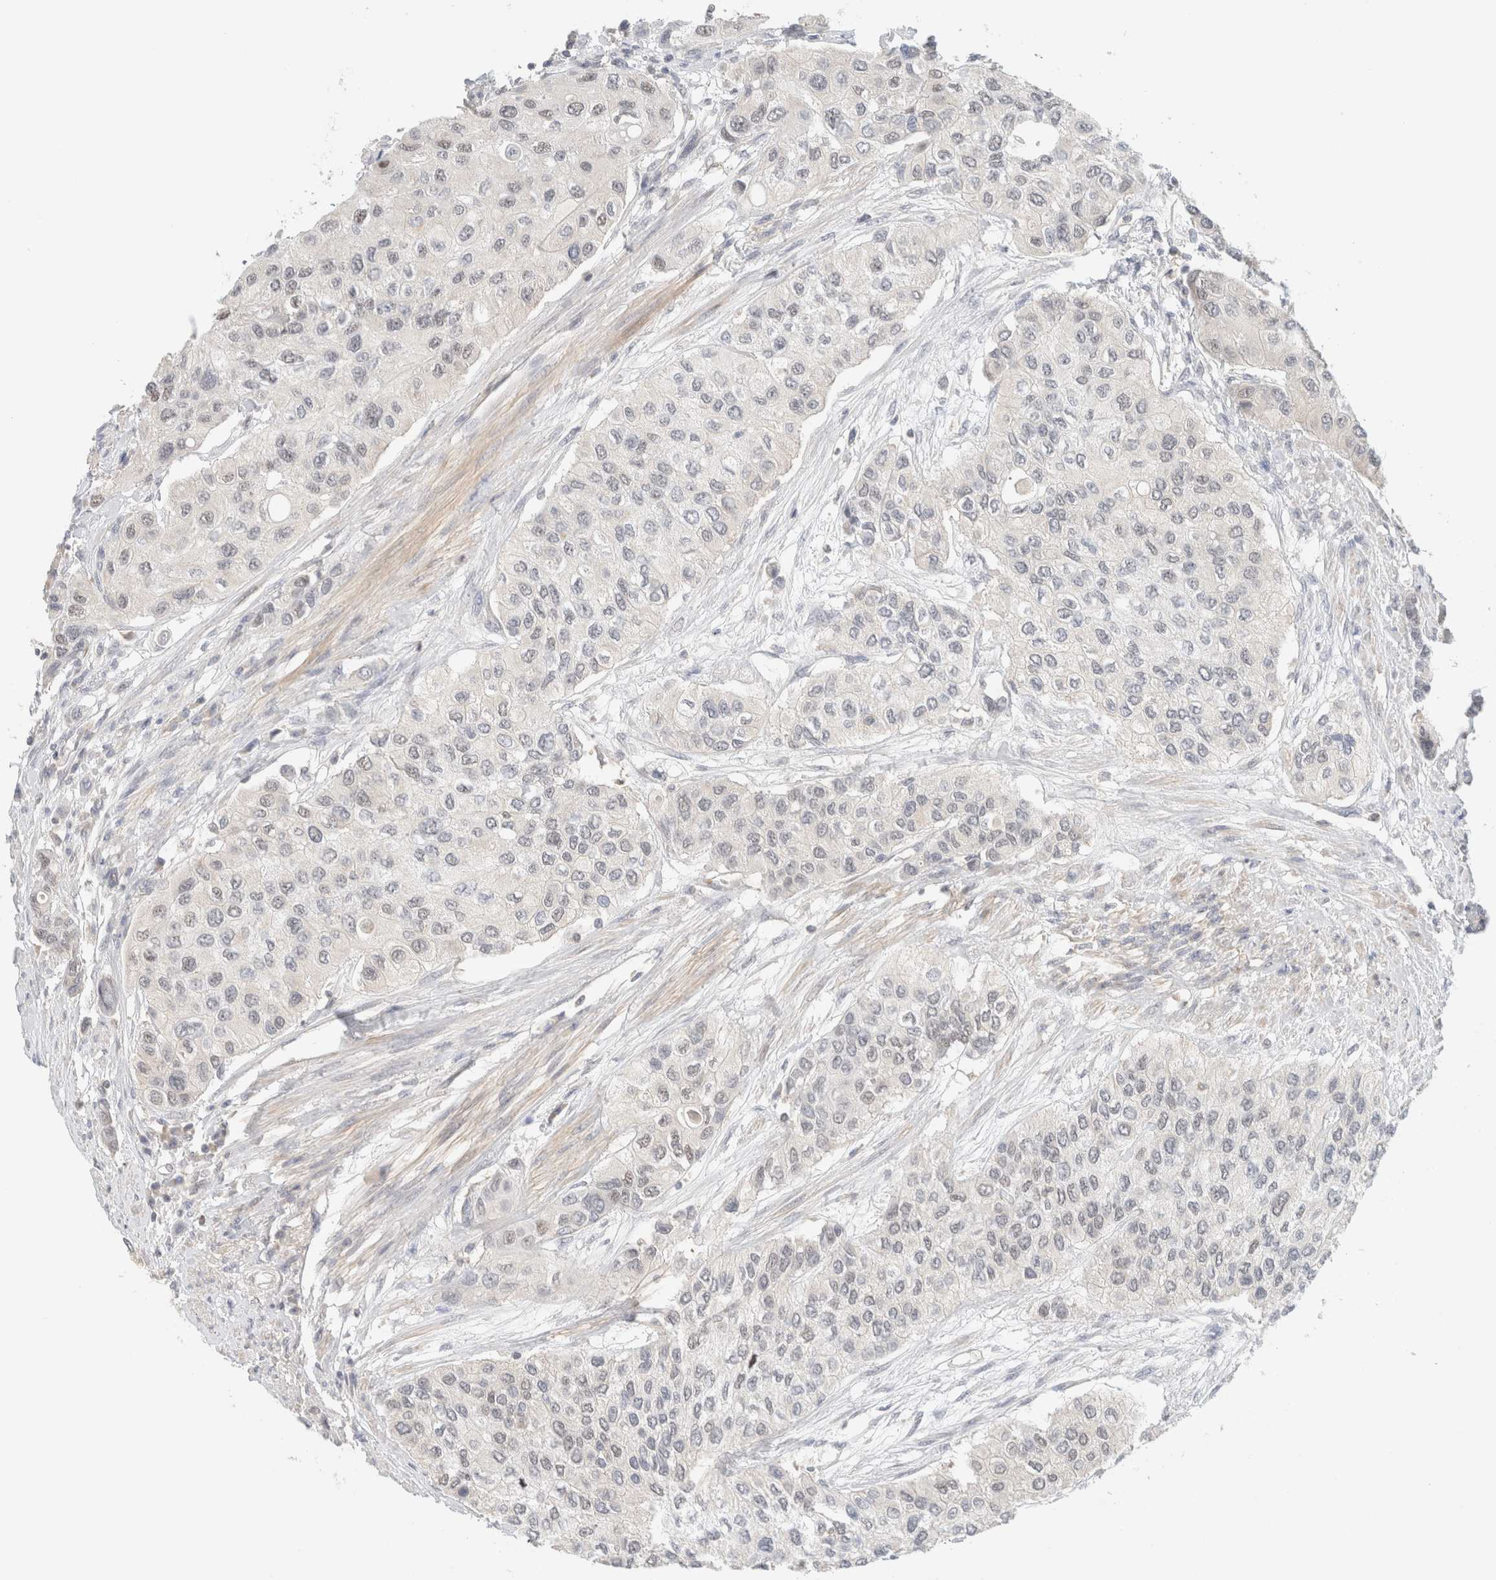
{"staining": {"intensity": "negative", "quantity": "none", "location": "none"}, "tissue": "urothelial cancer", "cell_type": "Tumor cells", "image_type": "cancer", "snomed": [{"axis": "morphology", "description": "Urothelial carcinoma, High grade"}, {"axis": "topography", "description": "Urinary bladder"}], "caption": "Tumor cells show no significant protein positivity in high-grade urothelial carcinoma.", "gene": "MRM3", "patient": {"sex": "female", "age": 56}}